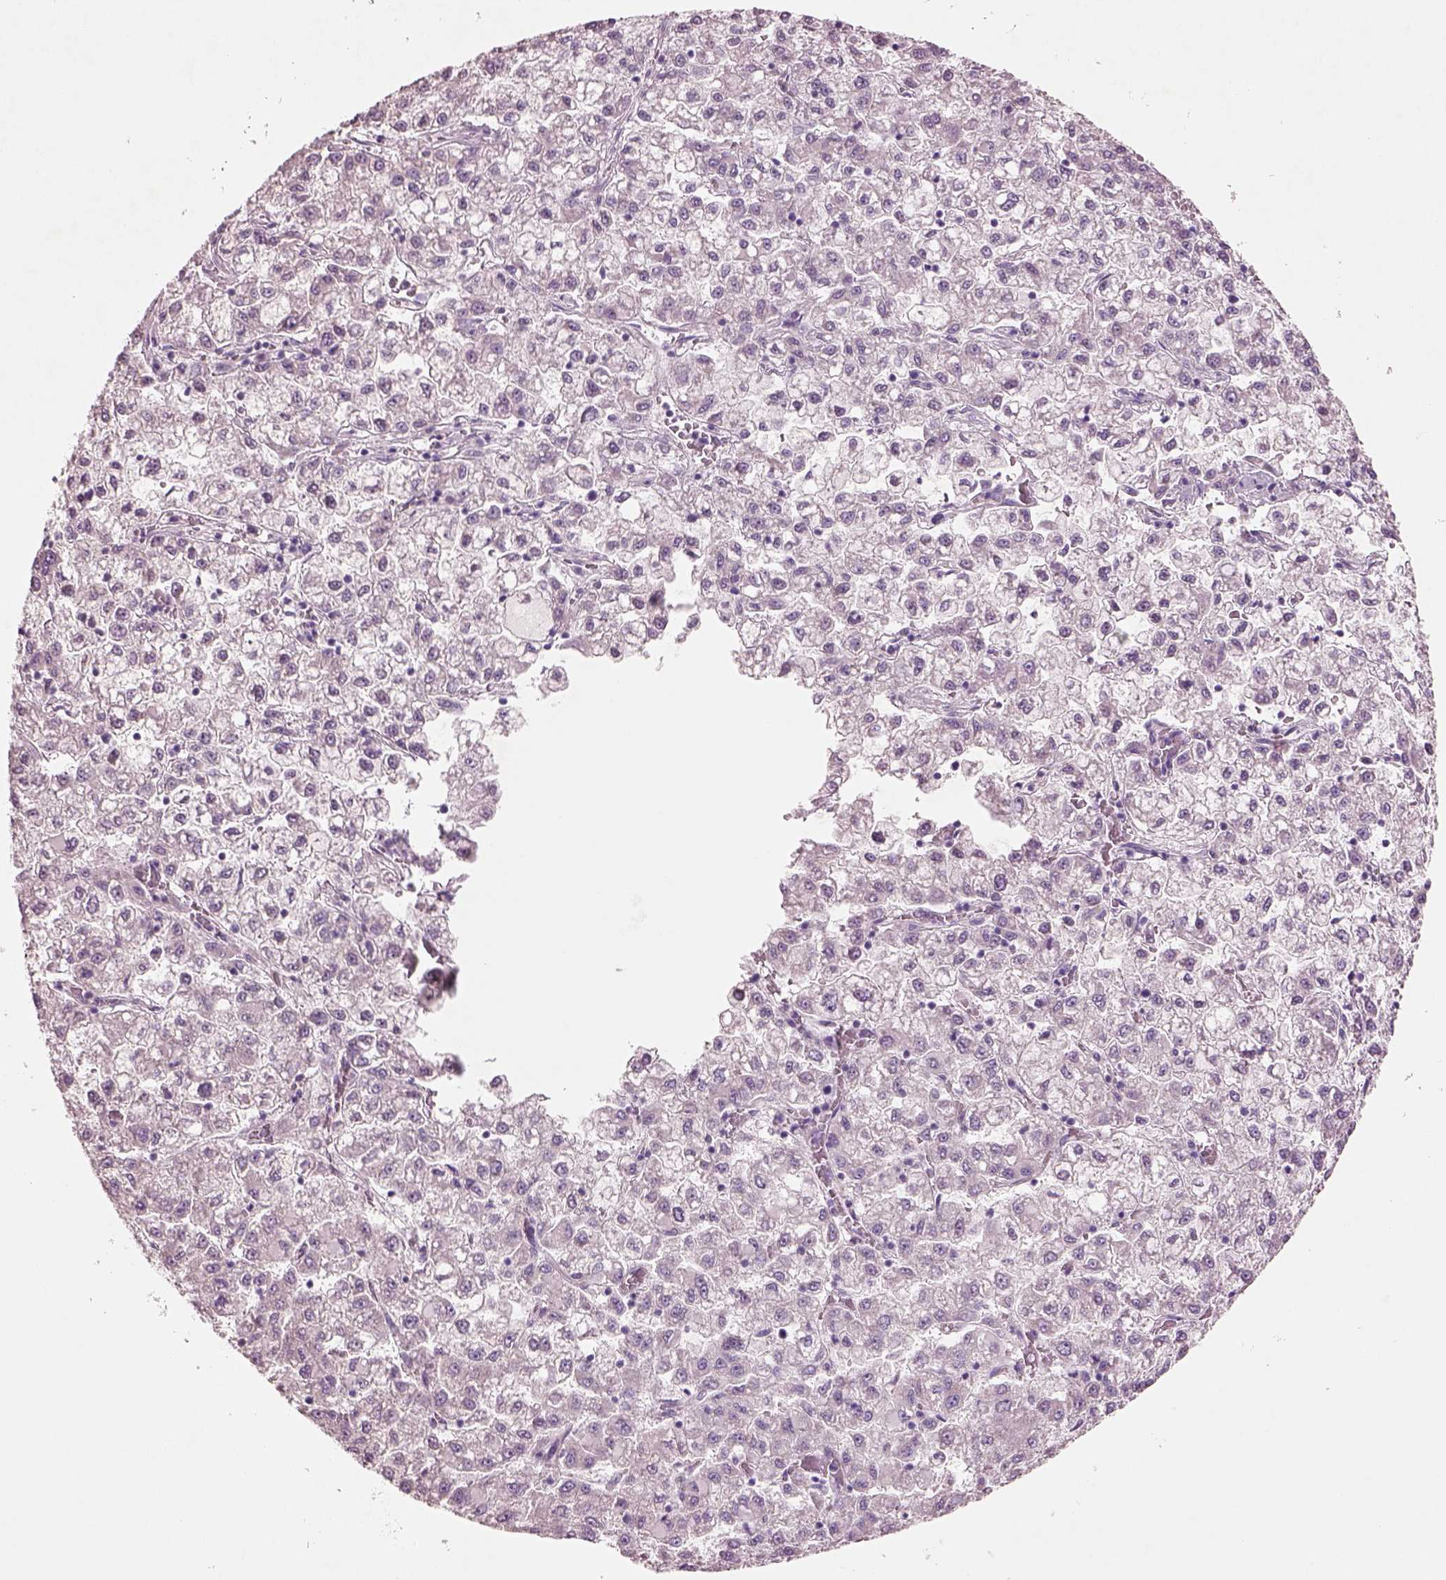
{"staining": {"intensity": "negative", "quantity": "none", "location": "none"}, "tissue": "liver cancer", "cell_type": "Tumor cells", "image_type": "cancer", "snomed": [{"axis": "morphology", "description": "Carcinoma, Hepatocellular, NOS"}, {"axis": "topography", "description": "Liver"}], "caption": "Immunohistochemistry of hepatocellular carcinoma (liver) displays no staining in tumor cells. (DAB immunohistochemistry, high magnification).", "gene": "DUOXA2", "patient": {"sex": "male", "age": 40}}